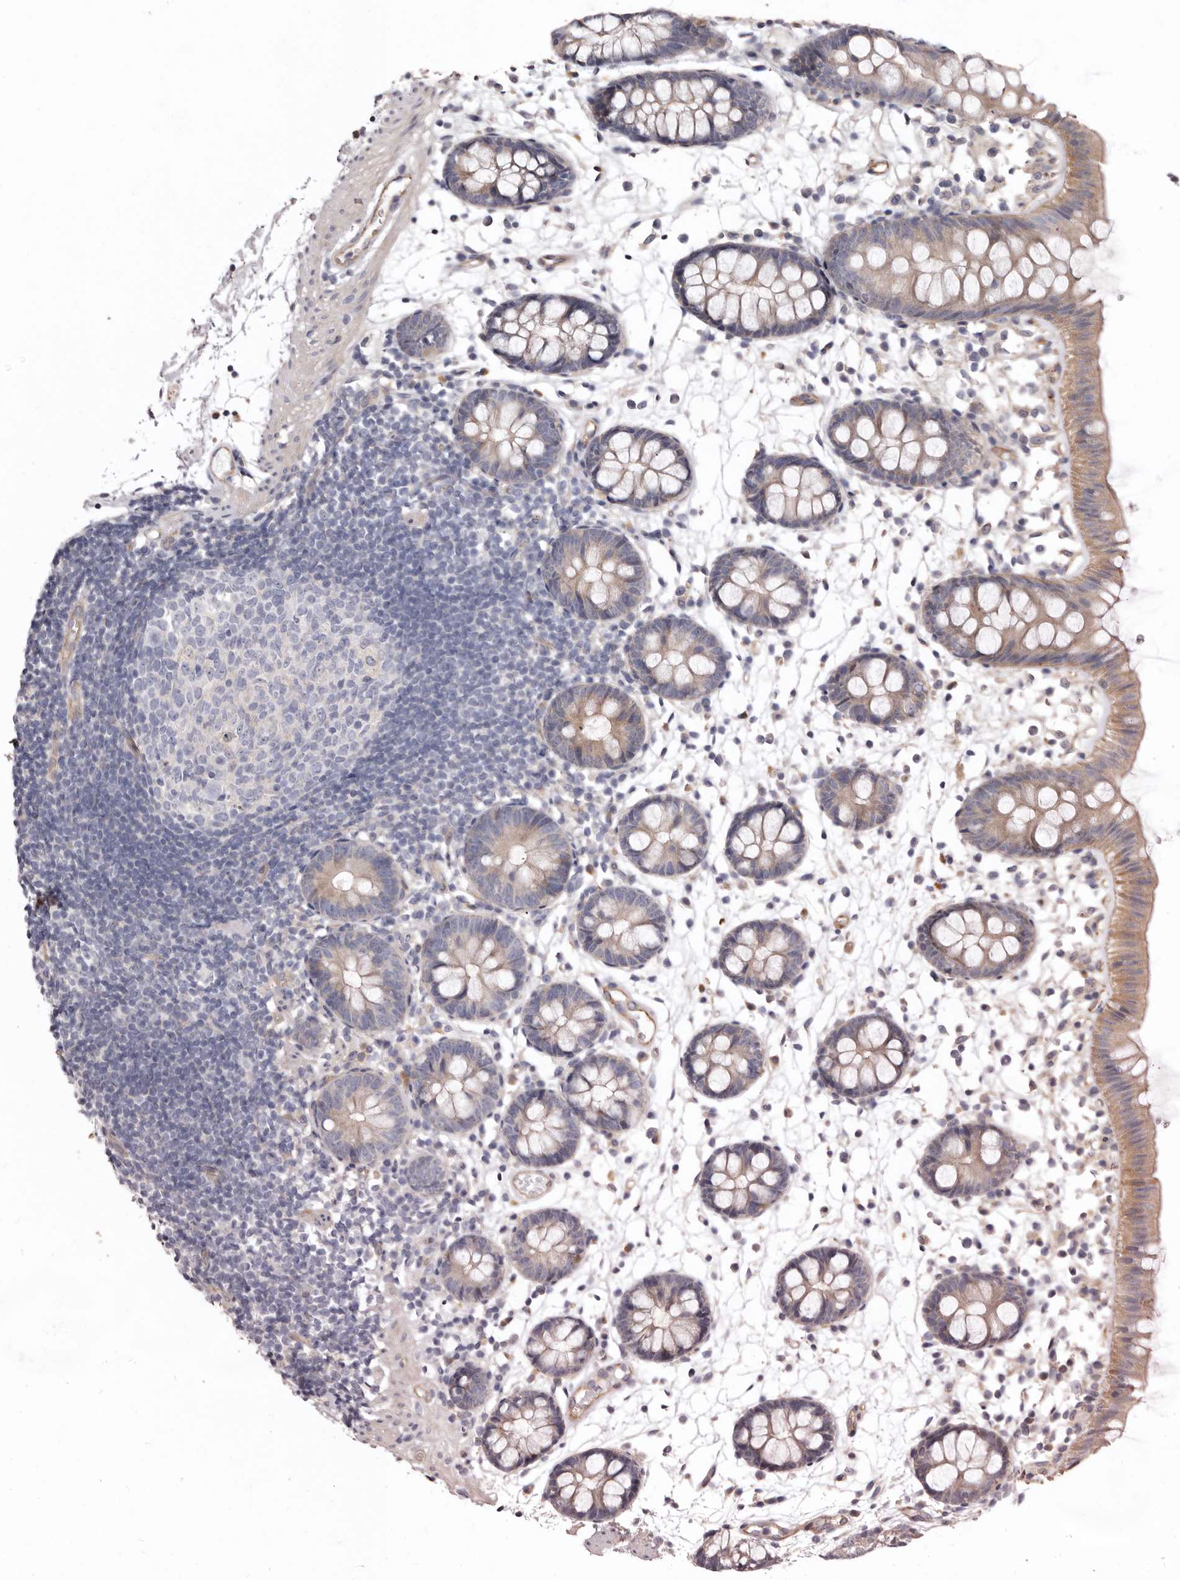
{"staining": {"intensity": "moderate", "quantity": ">75%", "location": "cytoplasmic/membranous"}, "tissue": "colon", "cell_type": "Endothelial cells", "image_type": "normal", "snomed": [{"axis": "morphology", "description": "Normal tissue, NOS"}, {"axis": "topography", "description": "Colon"}], "caption": "Protein staining reveals moderate cytoplasmic/membranous positivity in approximately >75% of endothelial cells in normal colon. The staining was performed using DAB (3,3'-diaminobenzidine) to visualize the protein expression in brown, while the nuclei were stained in blue with hematoxylin (Magnification: 20x).", "gene": "FMO2", "patient": {"sex": "male", "age": 56}}